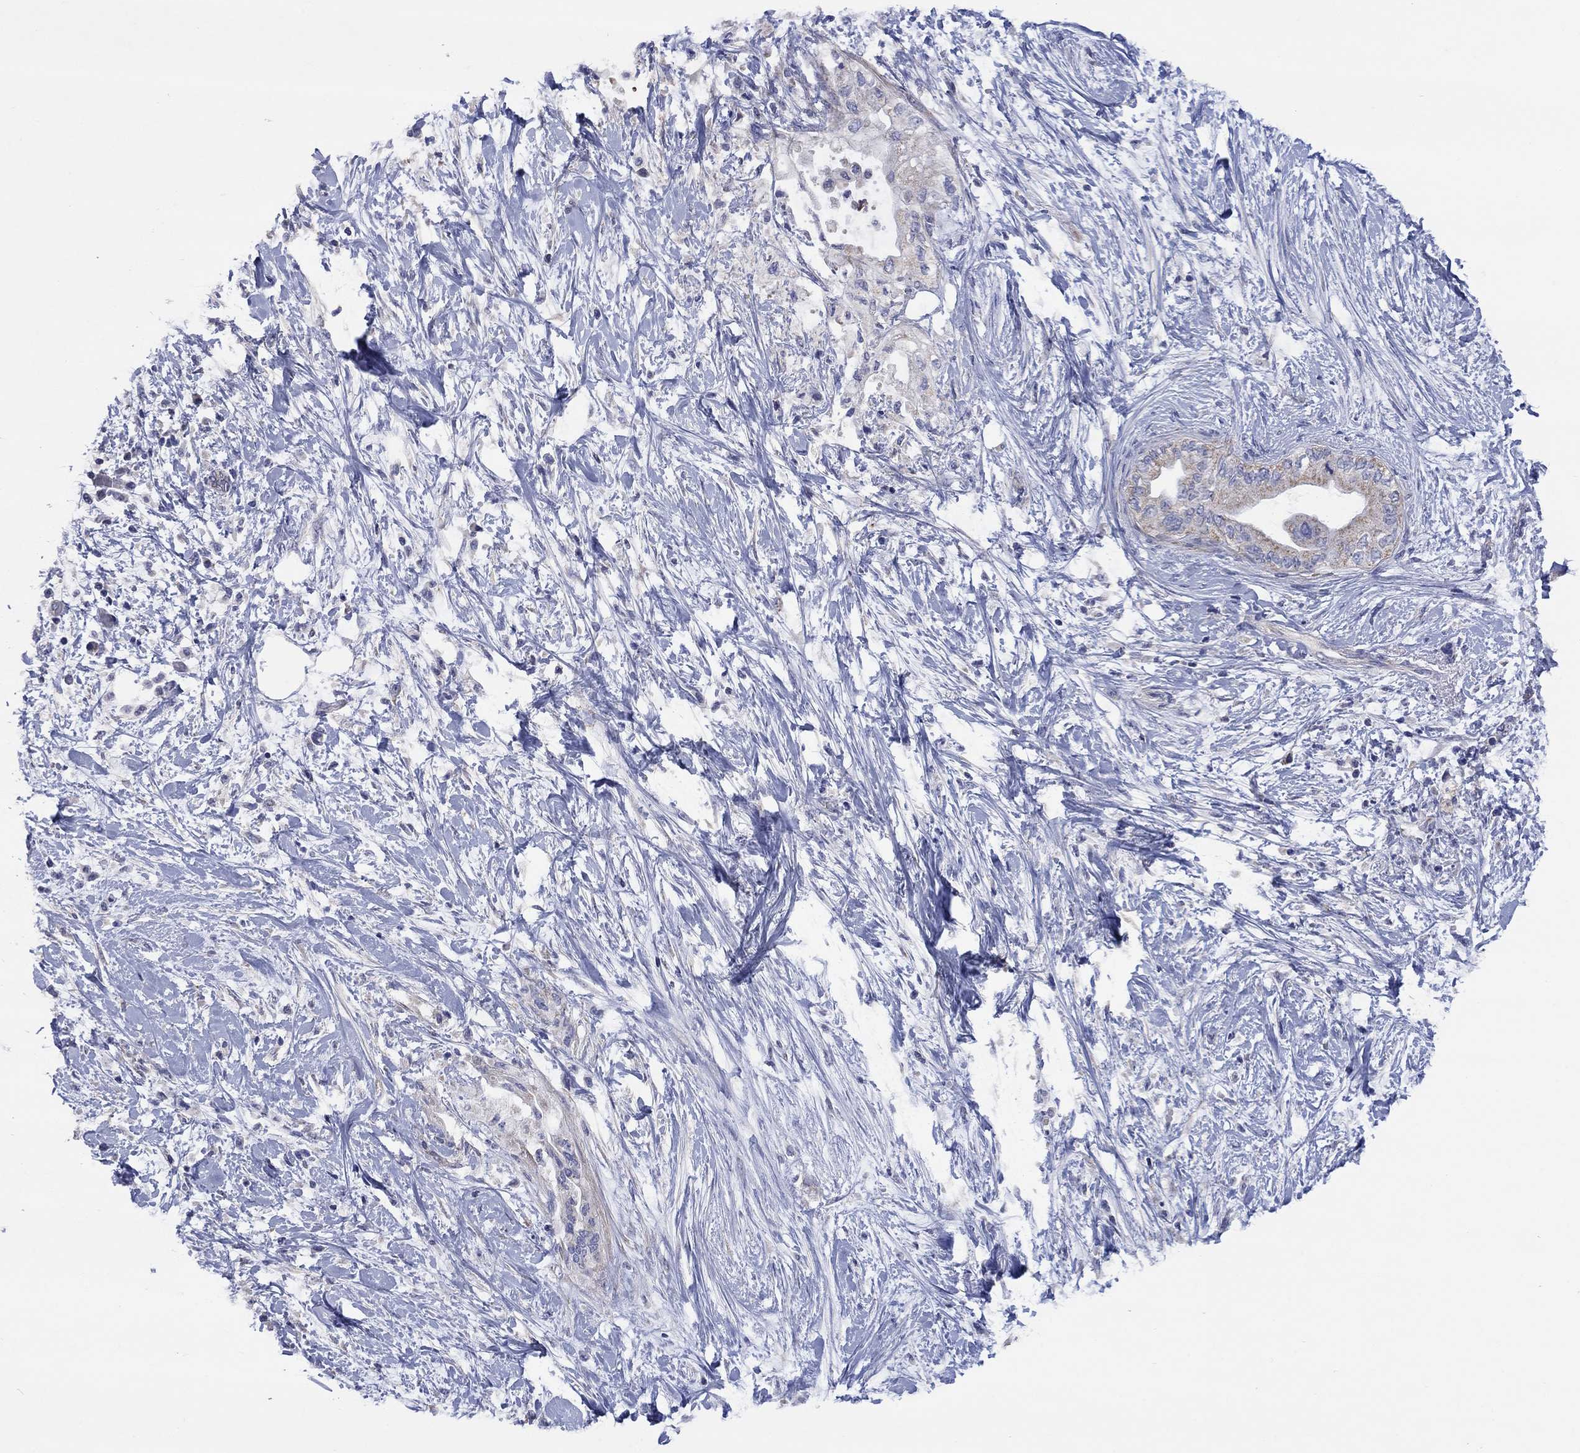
{"staining": {"intensity": "weak", "quantity": ">75%", "location": "cytoplasmic/membranous"}, "tissue": "pancreatic cancer", "cell_type": "Tumor cells", "image_type": "cancer", "snomed": [{"axis": "morphology", "description": "Normal tissue, NOS"}, {"axis": "morphology", "description": "Adenocarcinoma, NOS"}, {"axis": "topography", "description": "Pancreas"}, {"axis": "topography", "description": "Duodenum"}], "caption": "Pancreatic adenocarcinoma stained with a protein marker reveals weak staining in tumor cells.", "gene": "CLVS1", "patient": {"sex": "female", "age": 60}}